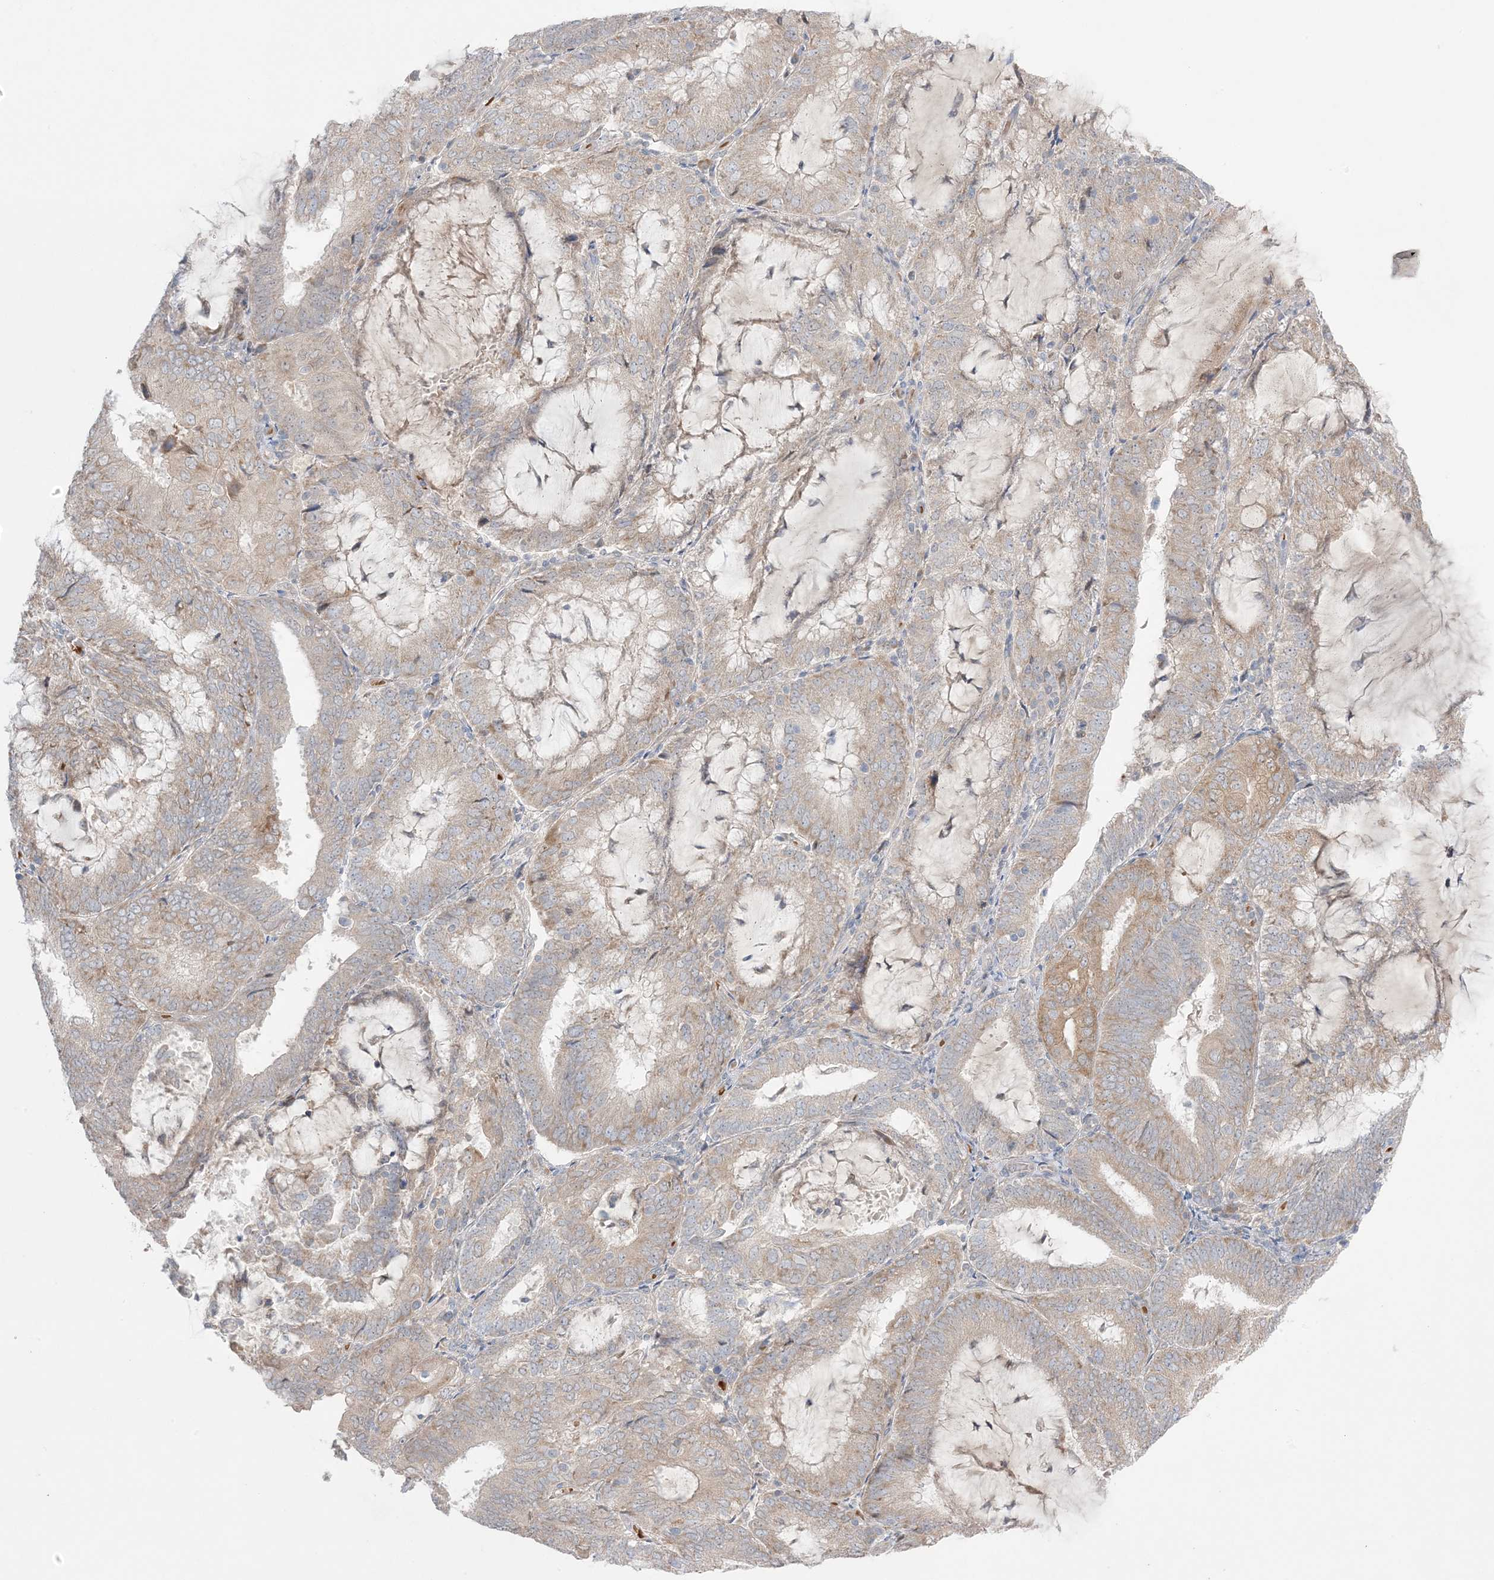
{"staining": {"intensity": "moderate", "quantity": "<25%", "location": "cytoplasmic/membranous"}, "tissue": "endometrial cancer", "cell_type": "Tumor cells", "image_type": "cancer", "snomed": [{"axis": "morphology", "description": "Adenocarcinoma, NOS"}, {"axis": "topography", "description": "Endometrium"}], "caption": "Immunohistochemical staining of human endometrial adenocarcinoma displays low levels of moderate cytoplasmic/membranous protein positivity in approximately <25% of tumor cells.", "gene": "MMGT1", "patient": {"sex": "female", "age": 81}}